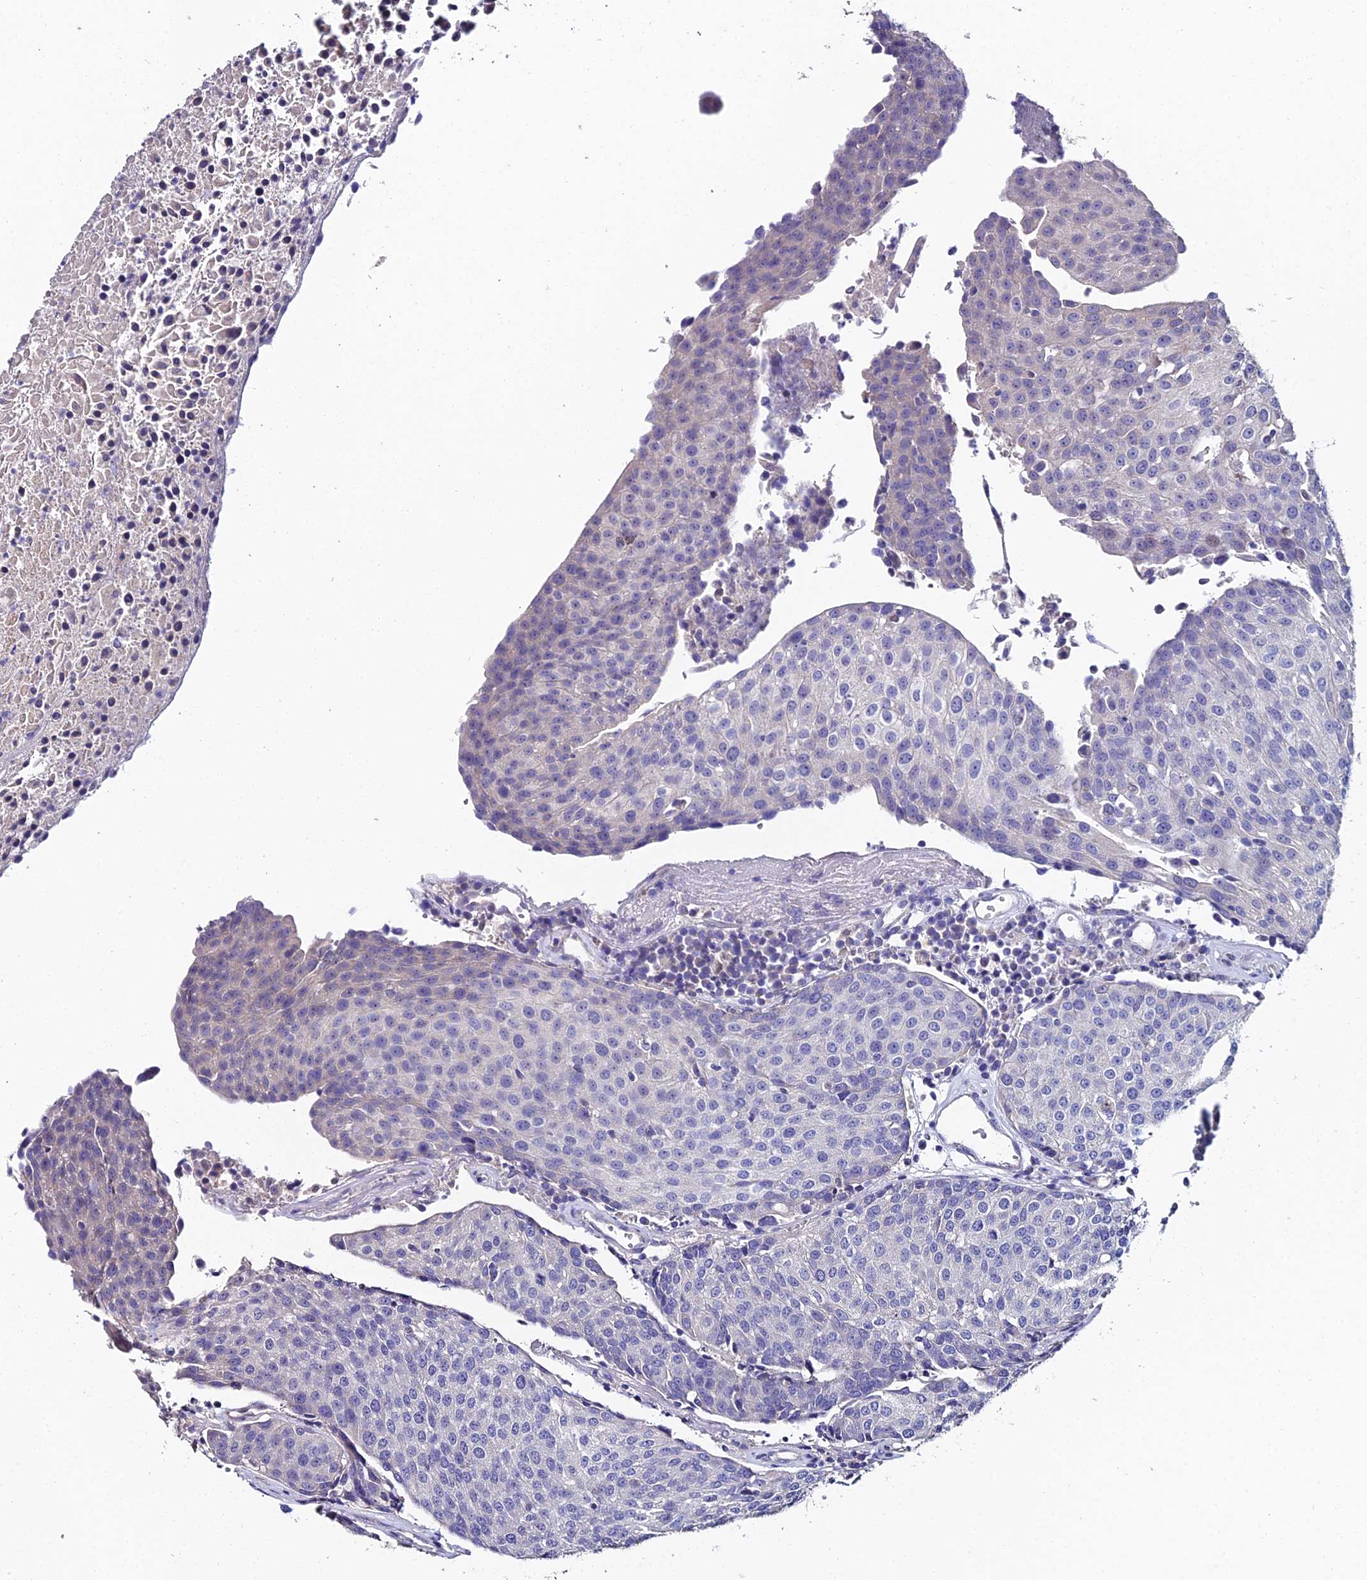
{"staining": {"intensity": "negative", "quantity": "none", "location": "none"}, "tissue": "urothelial cancer", "cell_type": "Tumor cells", "image_type": "cancer", "snomed": [{"axis": "morphology", "description": "Urothelial carcinoma, High grade"}, {"axis": "topography", "description": "Urinary bladder"}], "caption": "Urothelial cancer was stained to show a protein in brown. There is no significant expression in tumor cells.", "gene": "ESRRG", "patient": {"sex": "female", "age": 85}}